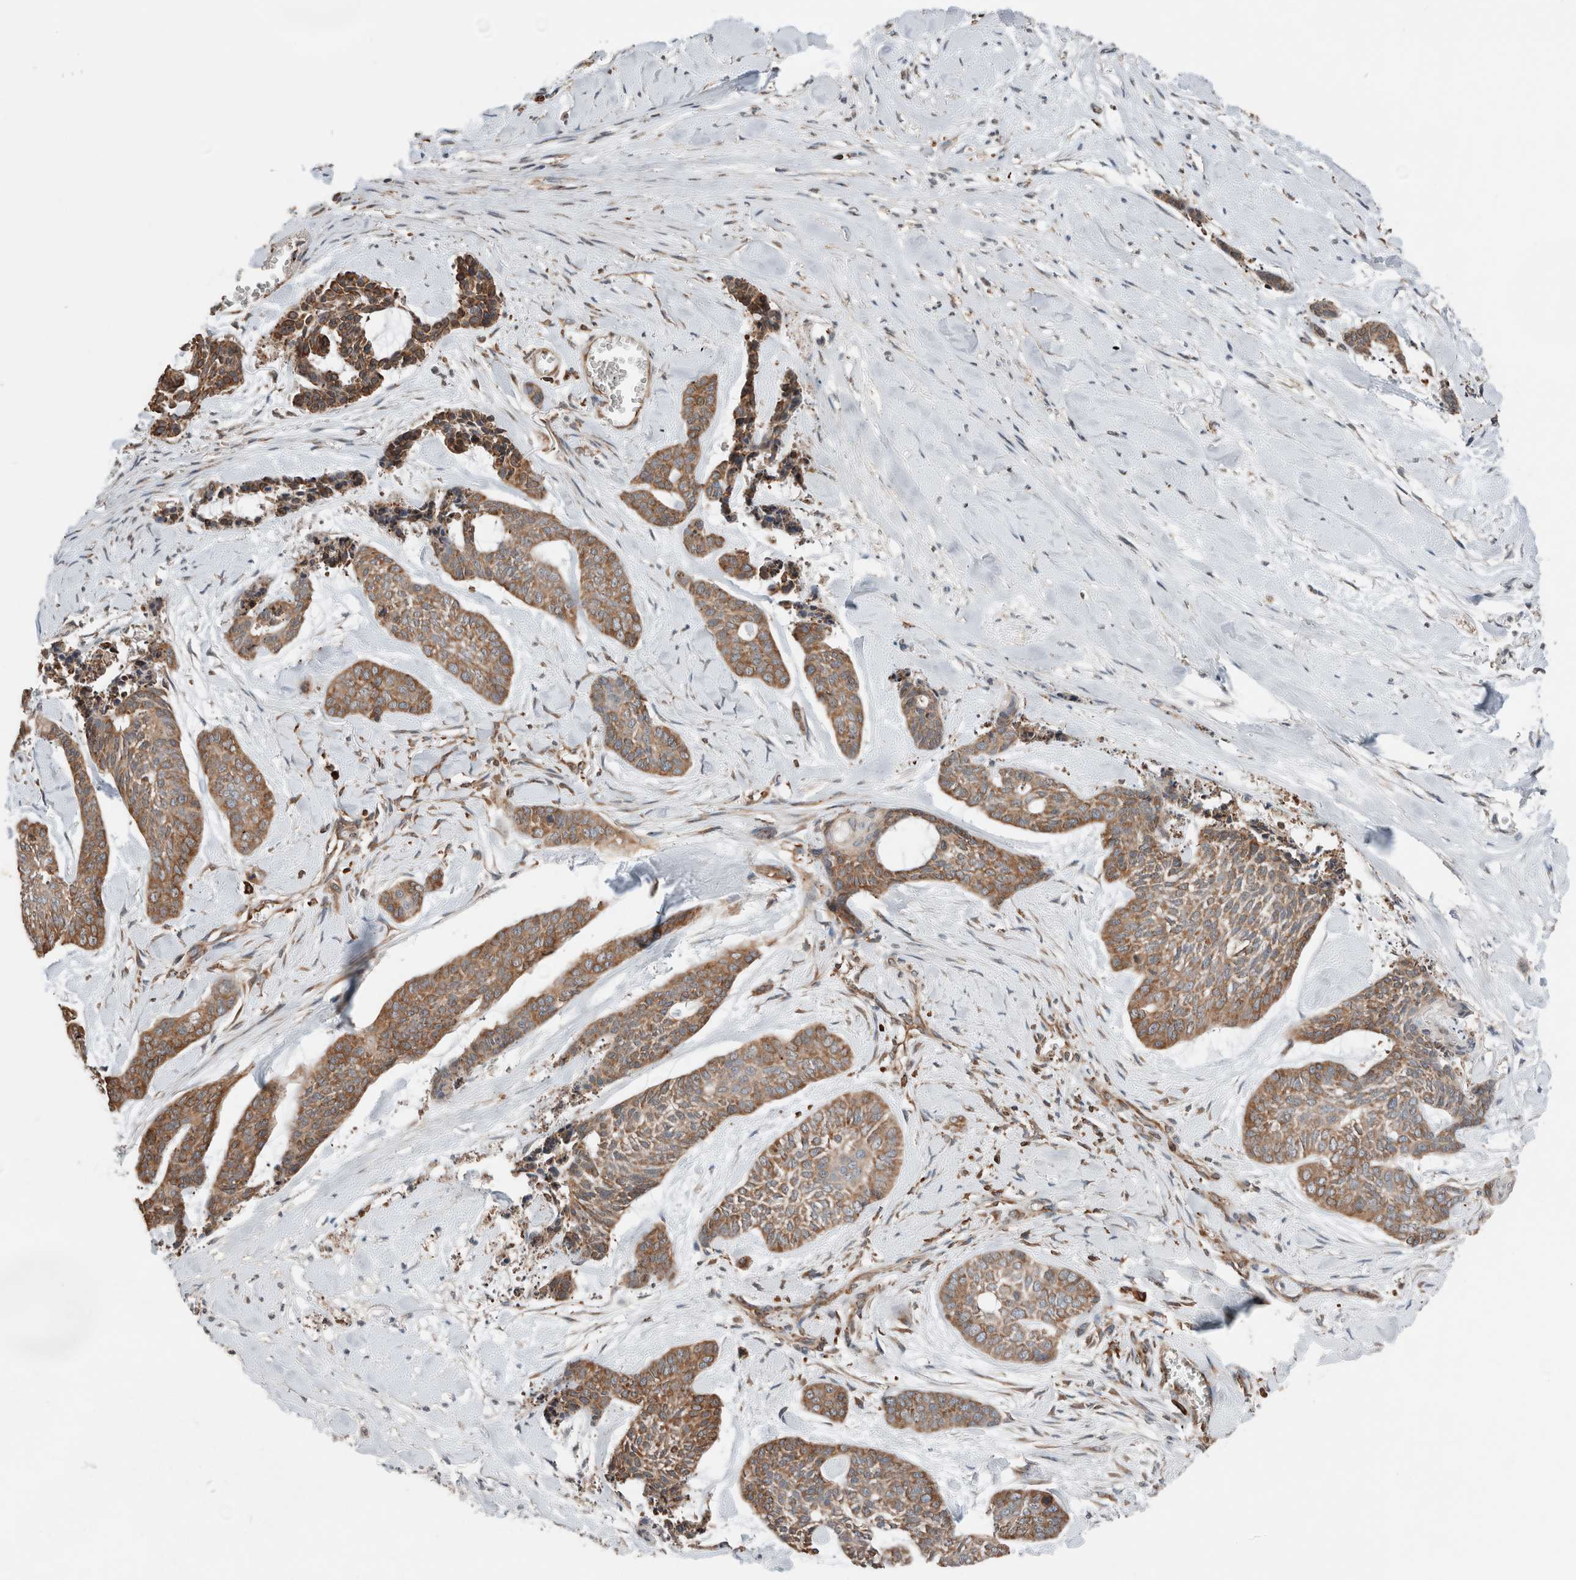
{"staining": {"intensity": "moderate", "quantity": ">75%", "location": "cytoplasmic/membranous"}, "tissue": "skin cancer", "cell_type": "Tumor cells", "image_type": "cancer", "snomed": [{"axis": "morphology", "description": "Basal cell carcinoma"}, {"axis": "topography", "description": "Skin"}], "caption": "IHC of skin cancer reveals medium levels of moderate cytoplasmic/membranous positivity in approximately >75% of tumor cells. The protein is stained brown, and the nuclei are stained in blue (DAB IHC with brightfield microscopy, high magnification).", "gene": "ERAP2", "patient": {"sex": "female", "age": 64}}